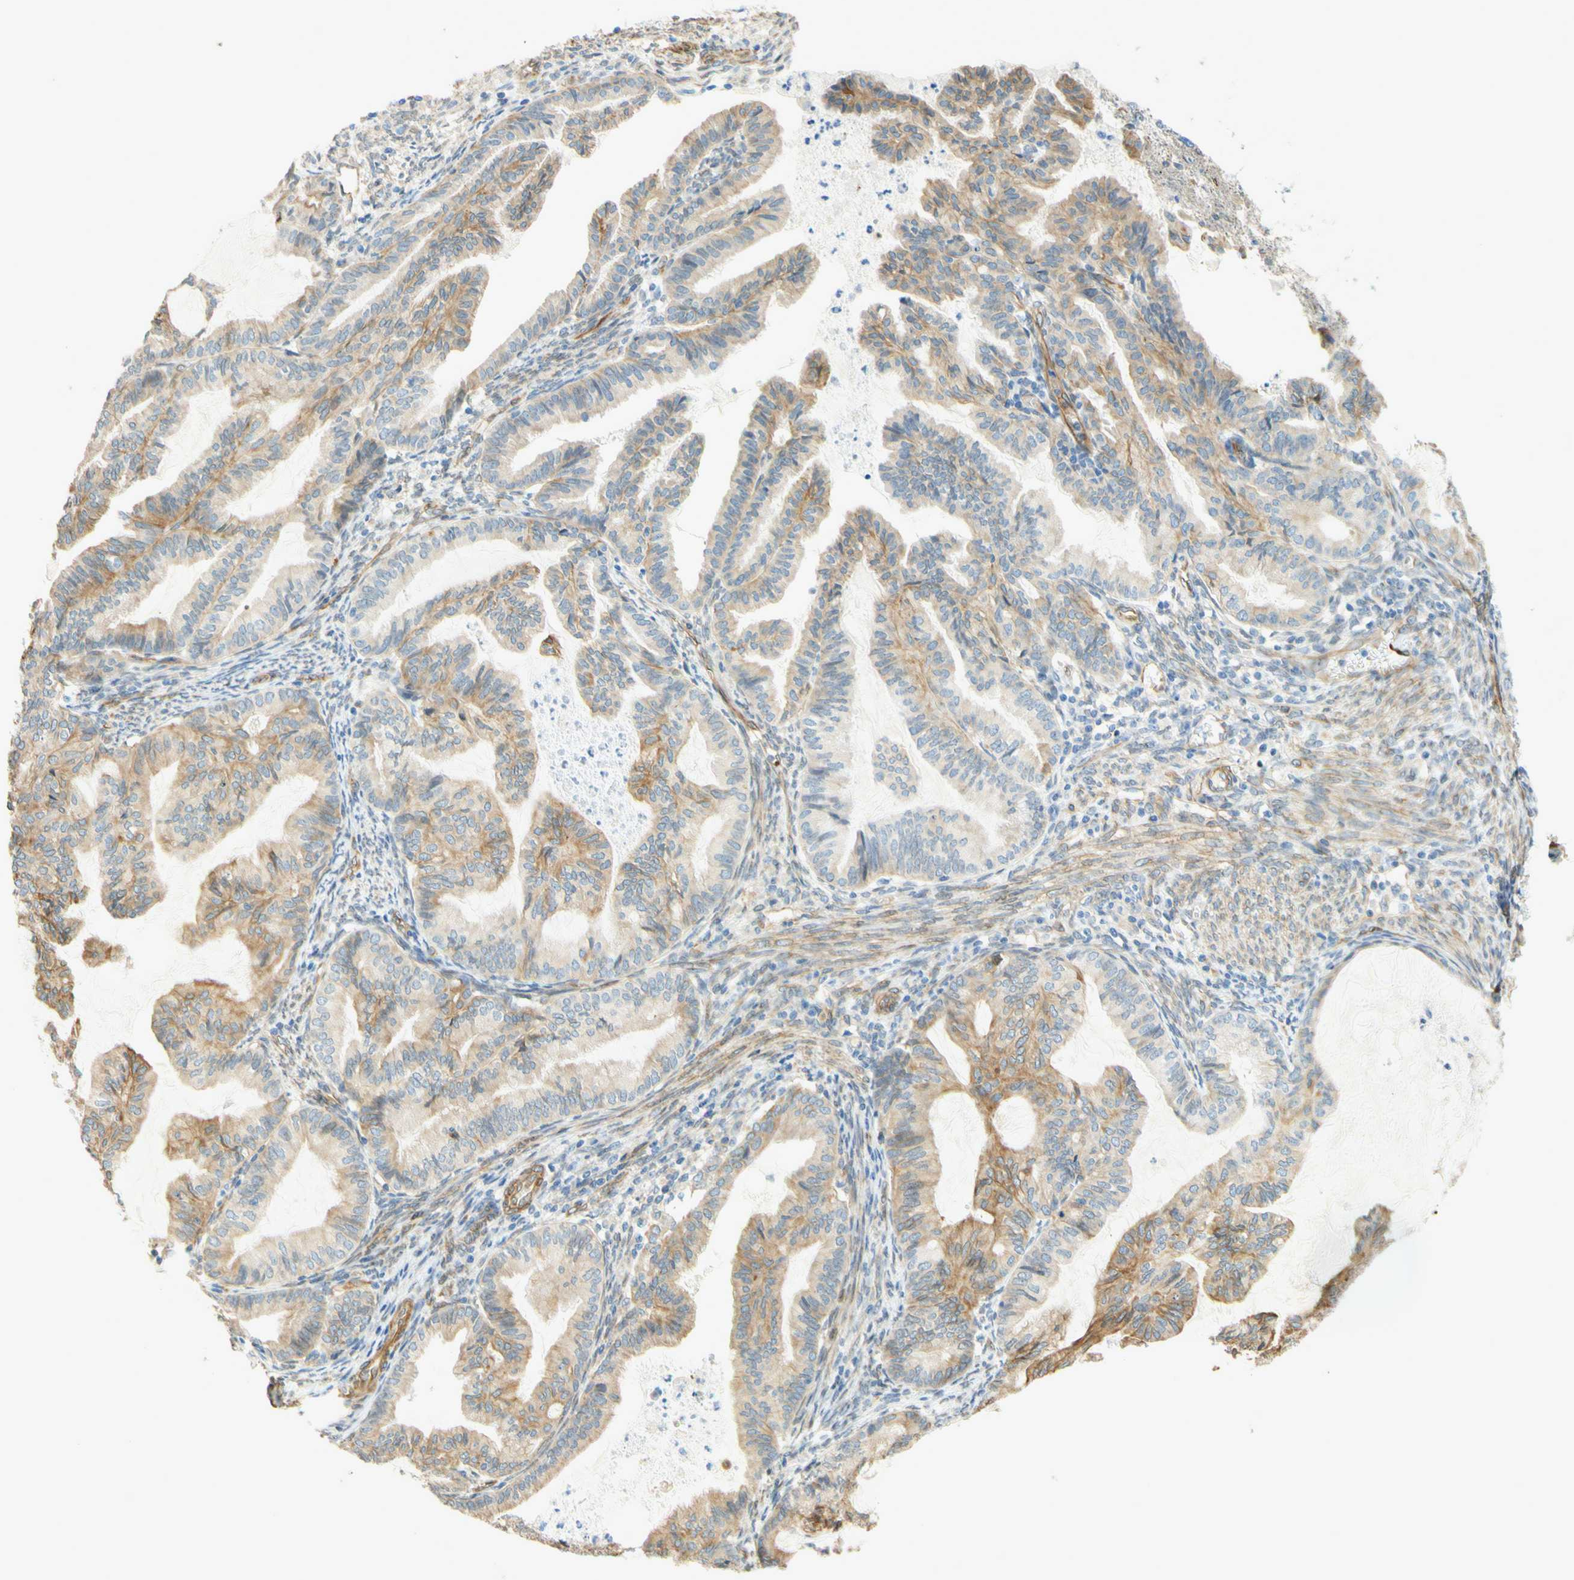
{"staining": {"intensity": "moderate", "quantity": "25%-75%", "location": "cytoplasmic/membranous"}, "tissue": "cervical cancer", "cell_type": "Tumor cells", "image_type": "cancer", "snomed": [{"axis": "morphology", "description": "Normal tissue, NOS"}, {"axis": "morphology", "description": "Adenocarcinoma, NOS"}, {"axis": "topography", "description": "Cervix"}, {"axis": "topography", "description": "Endometrium"}], "caption": "DAB (3,3'-diaminobenzidine) immunohistochemical staining of cervical cancer (adenocarcinoma) reveals moderate cytoplasmic/membranous protein expression in approximately 25%-75% of tumor cells.", "gene": "ENDOD1", "patient": {"sex": "female", "age": 86}}